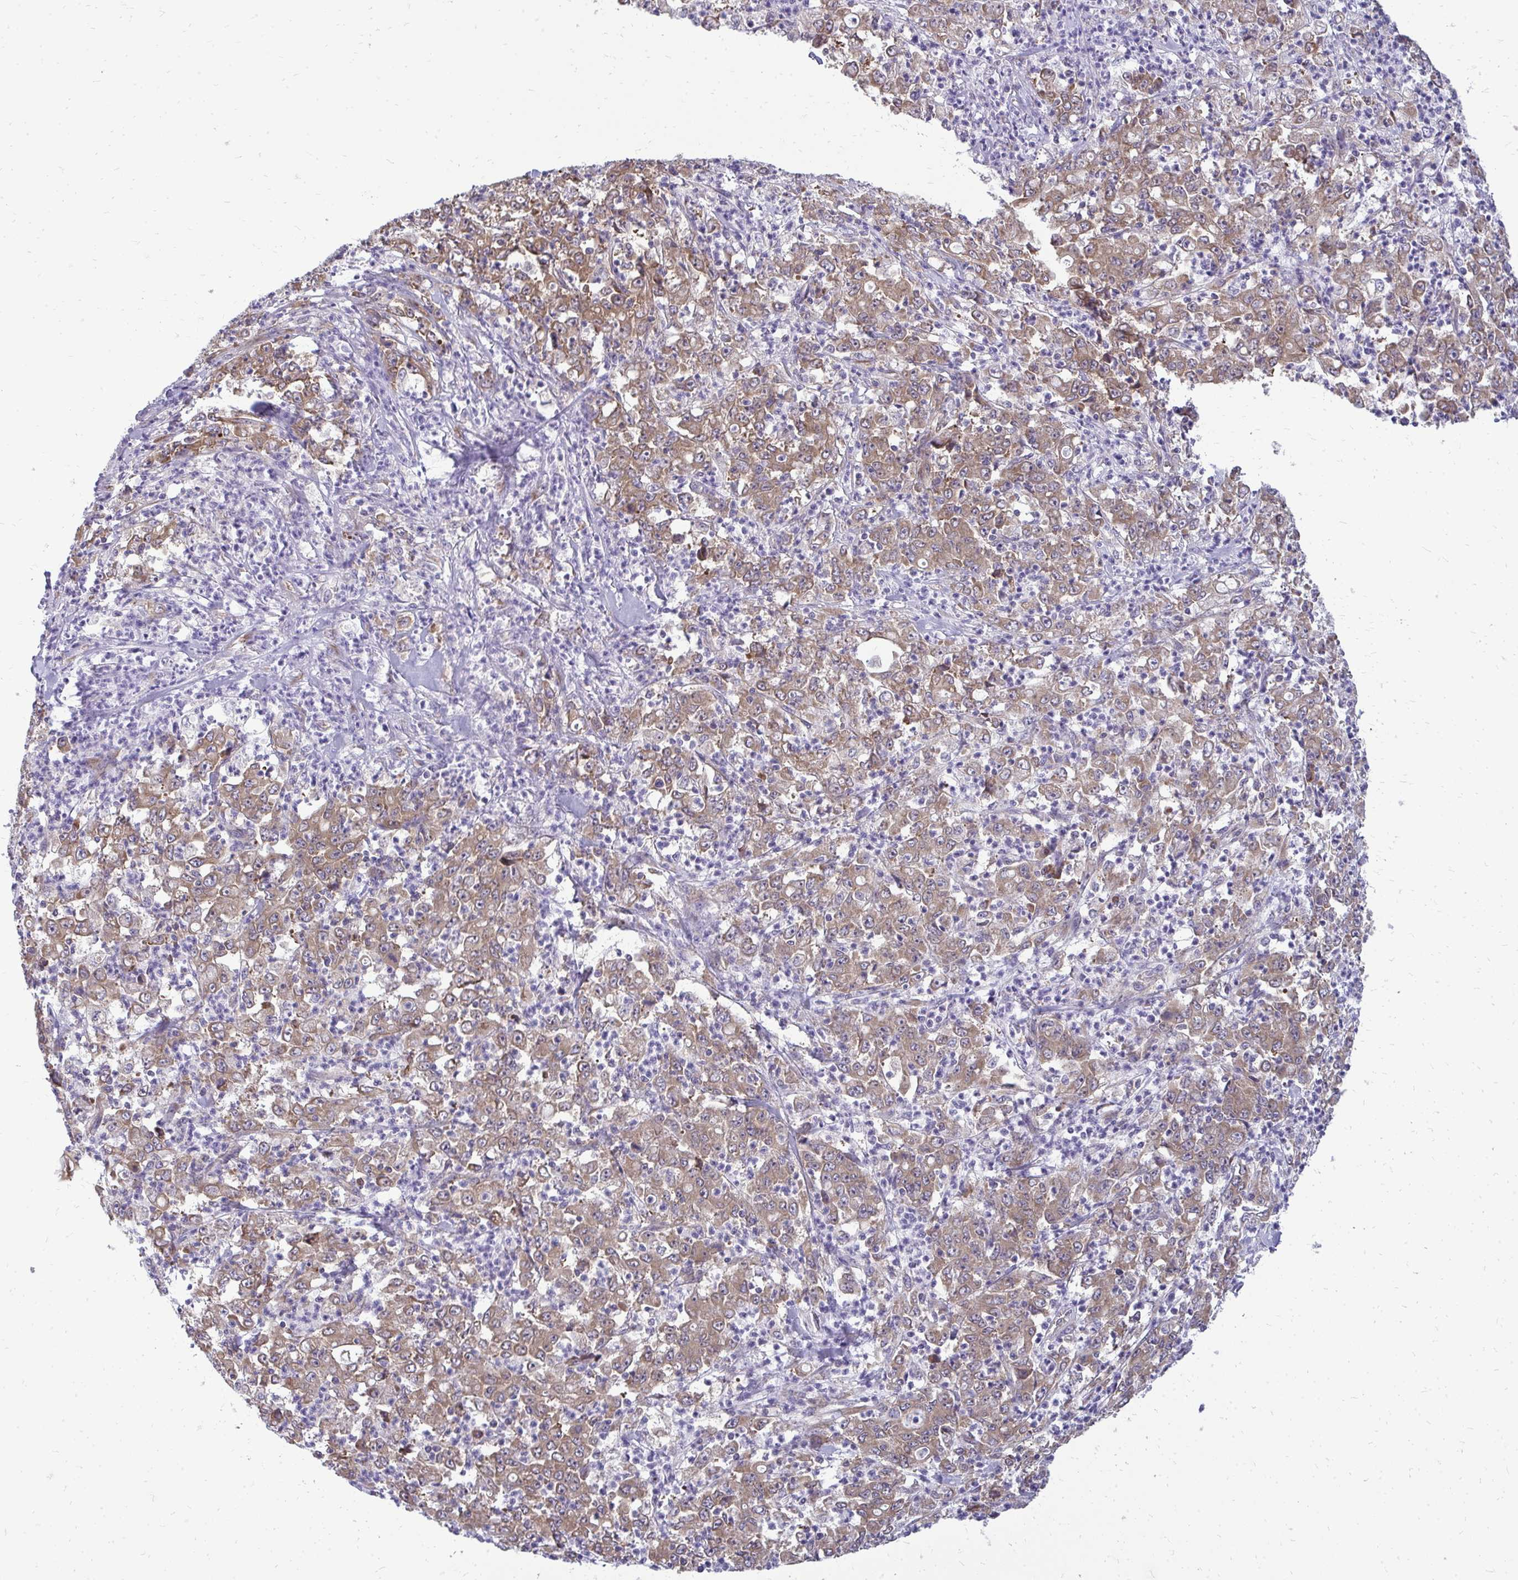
{"staining": {"intensity": "moderate", "quantity": ">75%", "location": "cytoplasmic/membranous"}, "tissue": "stomach cancer", "cell_type": "Tumor cells", "image_type": "cancer", "snomed": [{"axis": "morphology", "description": "Adenocarcinoma, NOS"}, {"axis": "topography", "description": "Stomach, lower"}], "caption": "Moderate cytoplasmic/membranous positivity for a protein is identified in approximately >75% of tumor cells of stomach adenocarcinoma using IHC.", "gene": "RPLP2", "patient": {"sex": "female", "age": 71}}